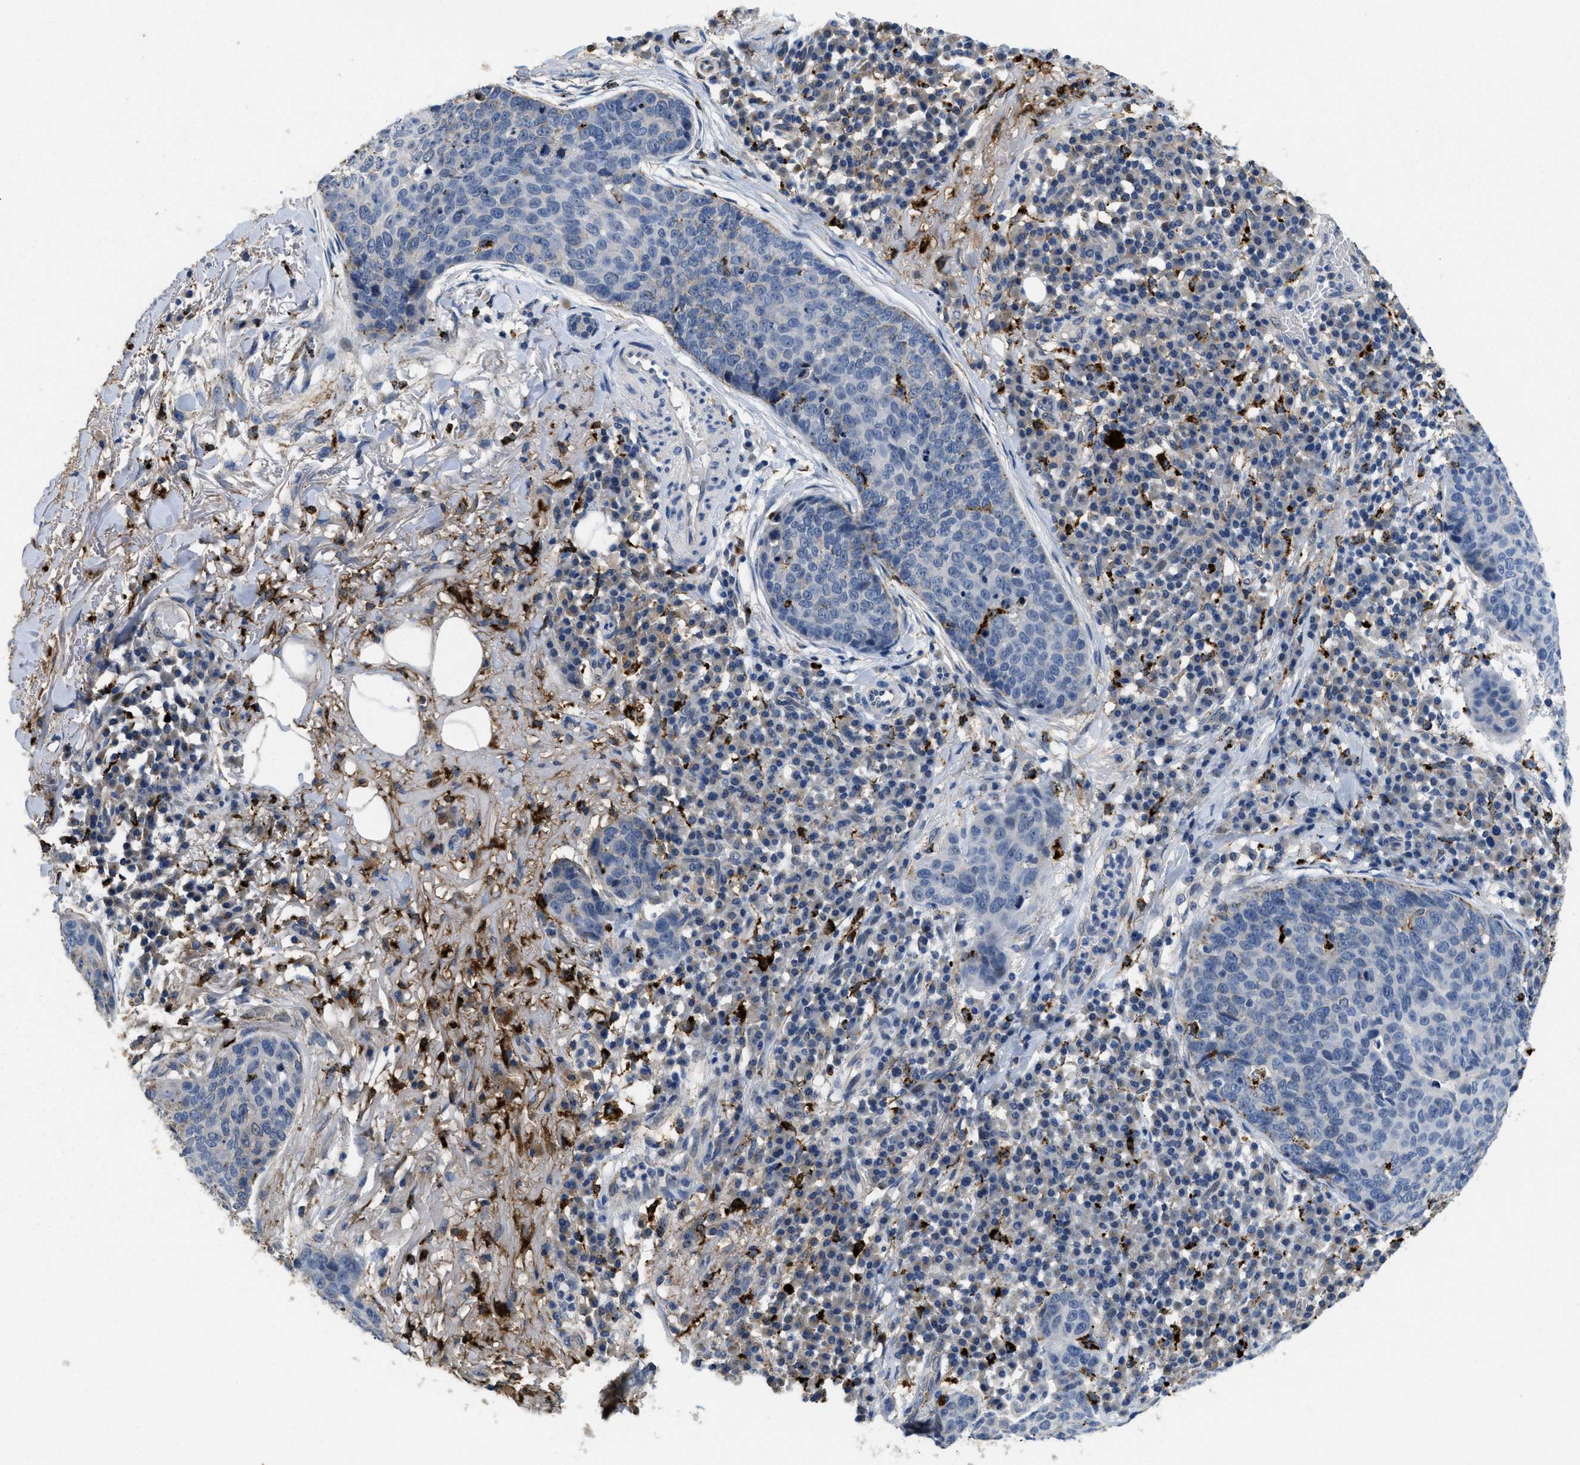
{"staining": {"intensity": "negative", "quantity": "none", "location": "none"}, "tissue": "skin cancer", "cell_type": "Tumor cells", "image_type": "cancer", "snomed": [{"axis": "morphology", "description": "Squamous cell carcinoma in situ, NOS"}, {"axis": "morphology", "description": "Squamous cell carcinoma, NOS"}, {"axis": "topography", "description": "Skin"}], "caption": "A high-resolution photomicrograph shows immunohistochemistry (IHC) staining of skin cancer (squamous cell carcinoma in situ), which demonstrates no significant staining in tumor cells. The staining was performed using DAB (3,3'-diaminobenzidine) to visualize the protein expression in brown, while the nuclei were stained in blue with hematoxylin (Magnification: 20x).", "gene": "BMPR2", "patient": {"sex": "male", "age": 93}}